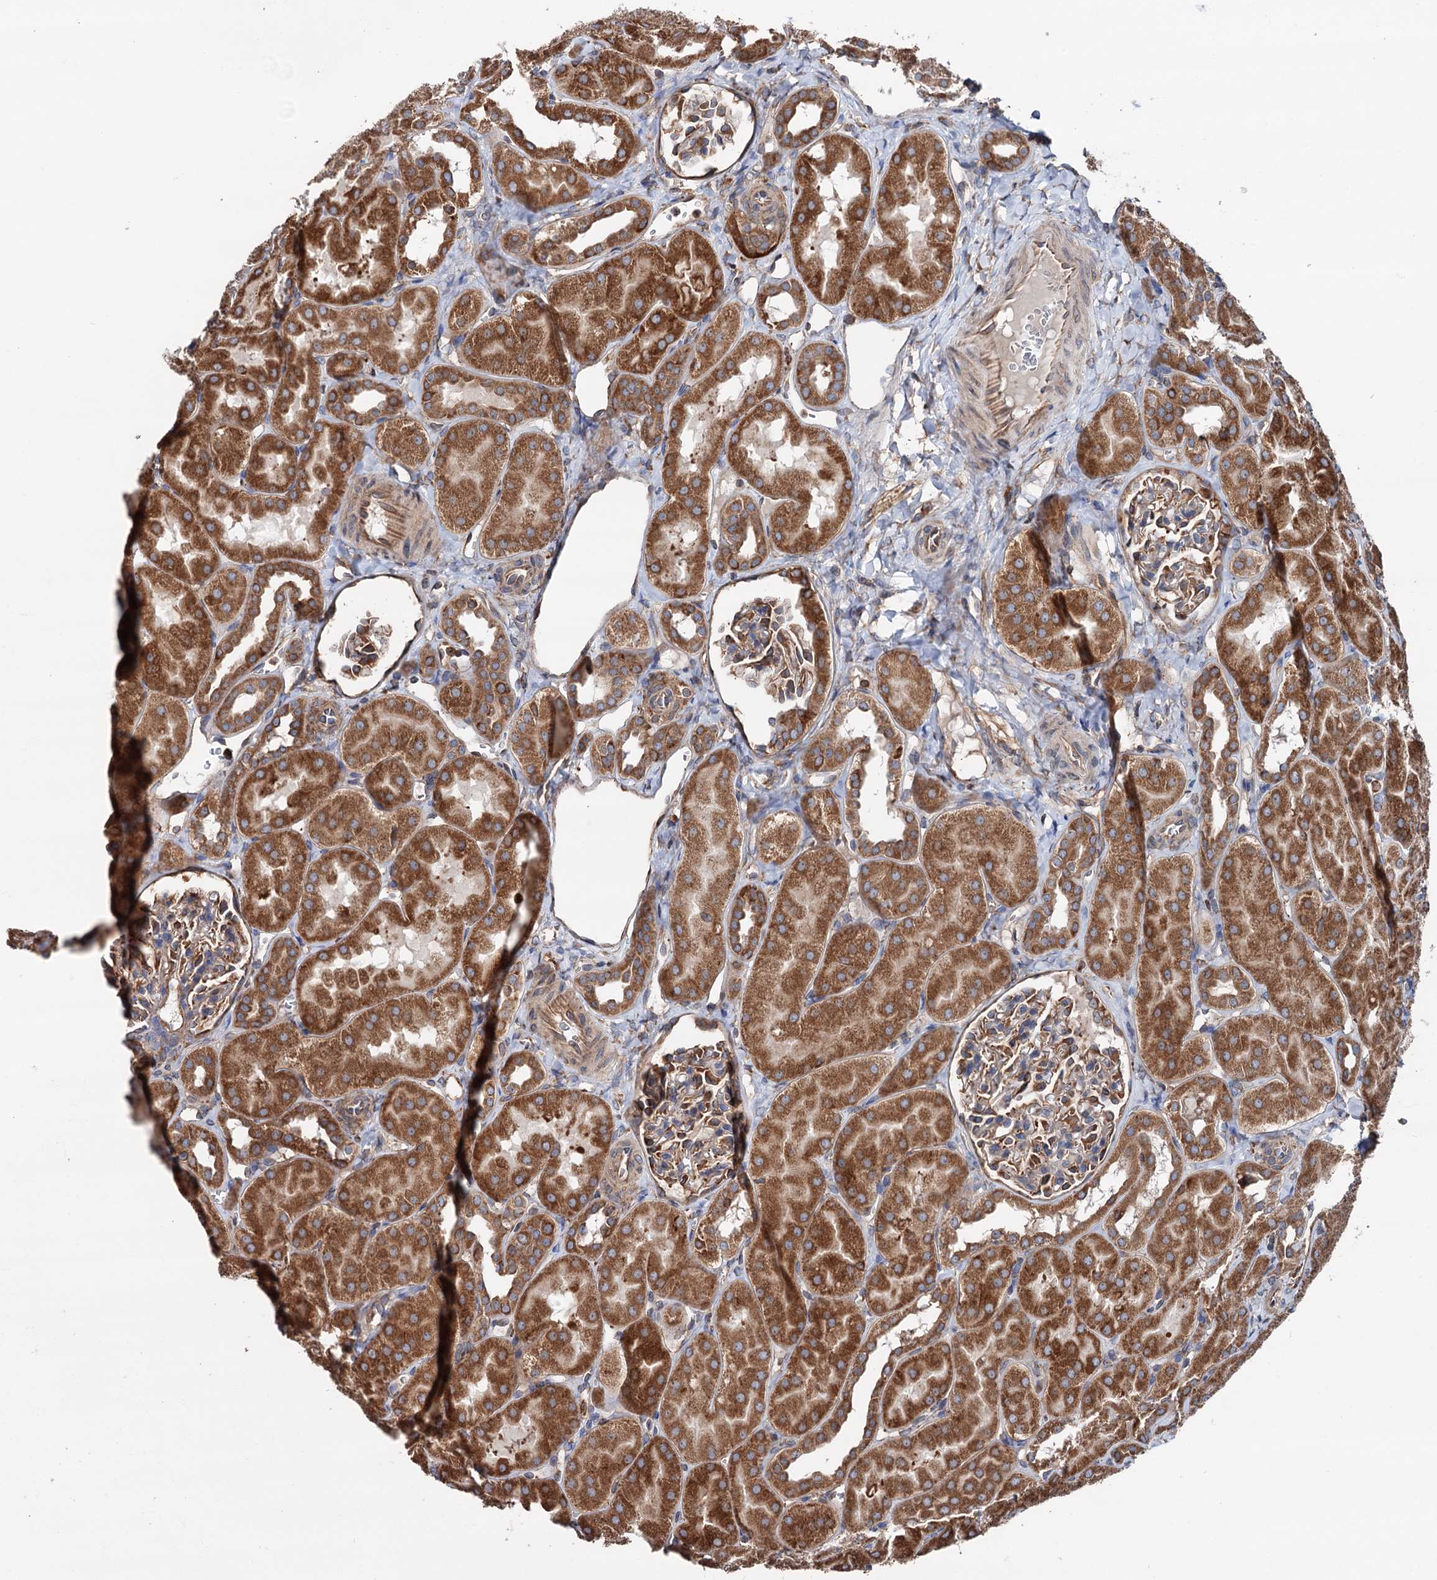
{"staining": {"intensity": "moderate", "quantity": ">75%", "location": "cytoplasmic/membranous"}, "tissue": "kidney", "cell_type": "Cells in glomeruli", "image_type": "normal", "snomed": [{"axis": "morphology", "description": "Normal tissue, NOS"}, {"axis": "topography", "description": "Kidney"}, {"axis": "topography", "description": "Urinary bladder"}], "caption": "Immunohistochemical staining of normal kidney shows moderate cytoplasmic/membranous protein staining in about >75% of cells in glomeruli.", "gene": "ERP29", "patient": {"sex": "male", "age": 16}}